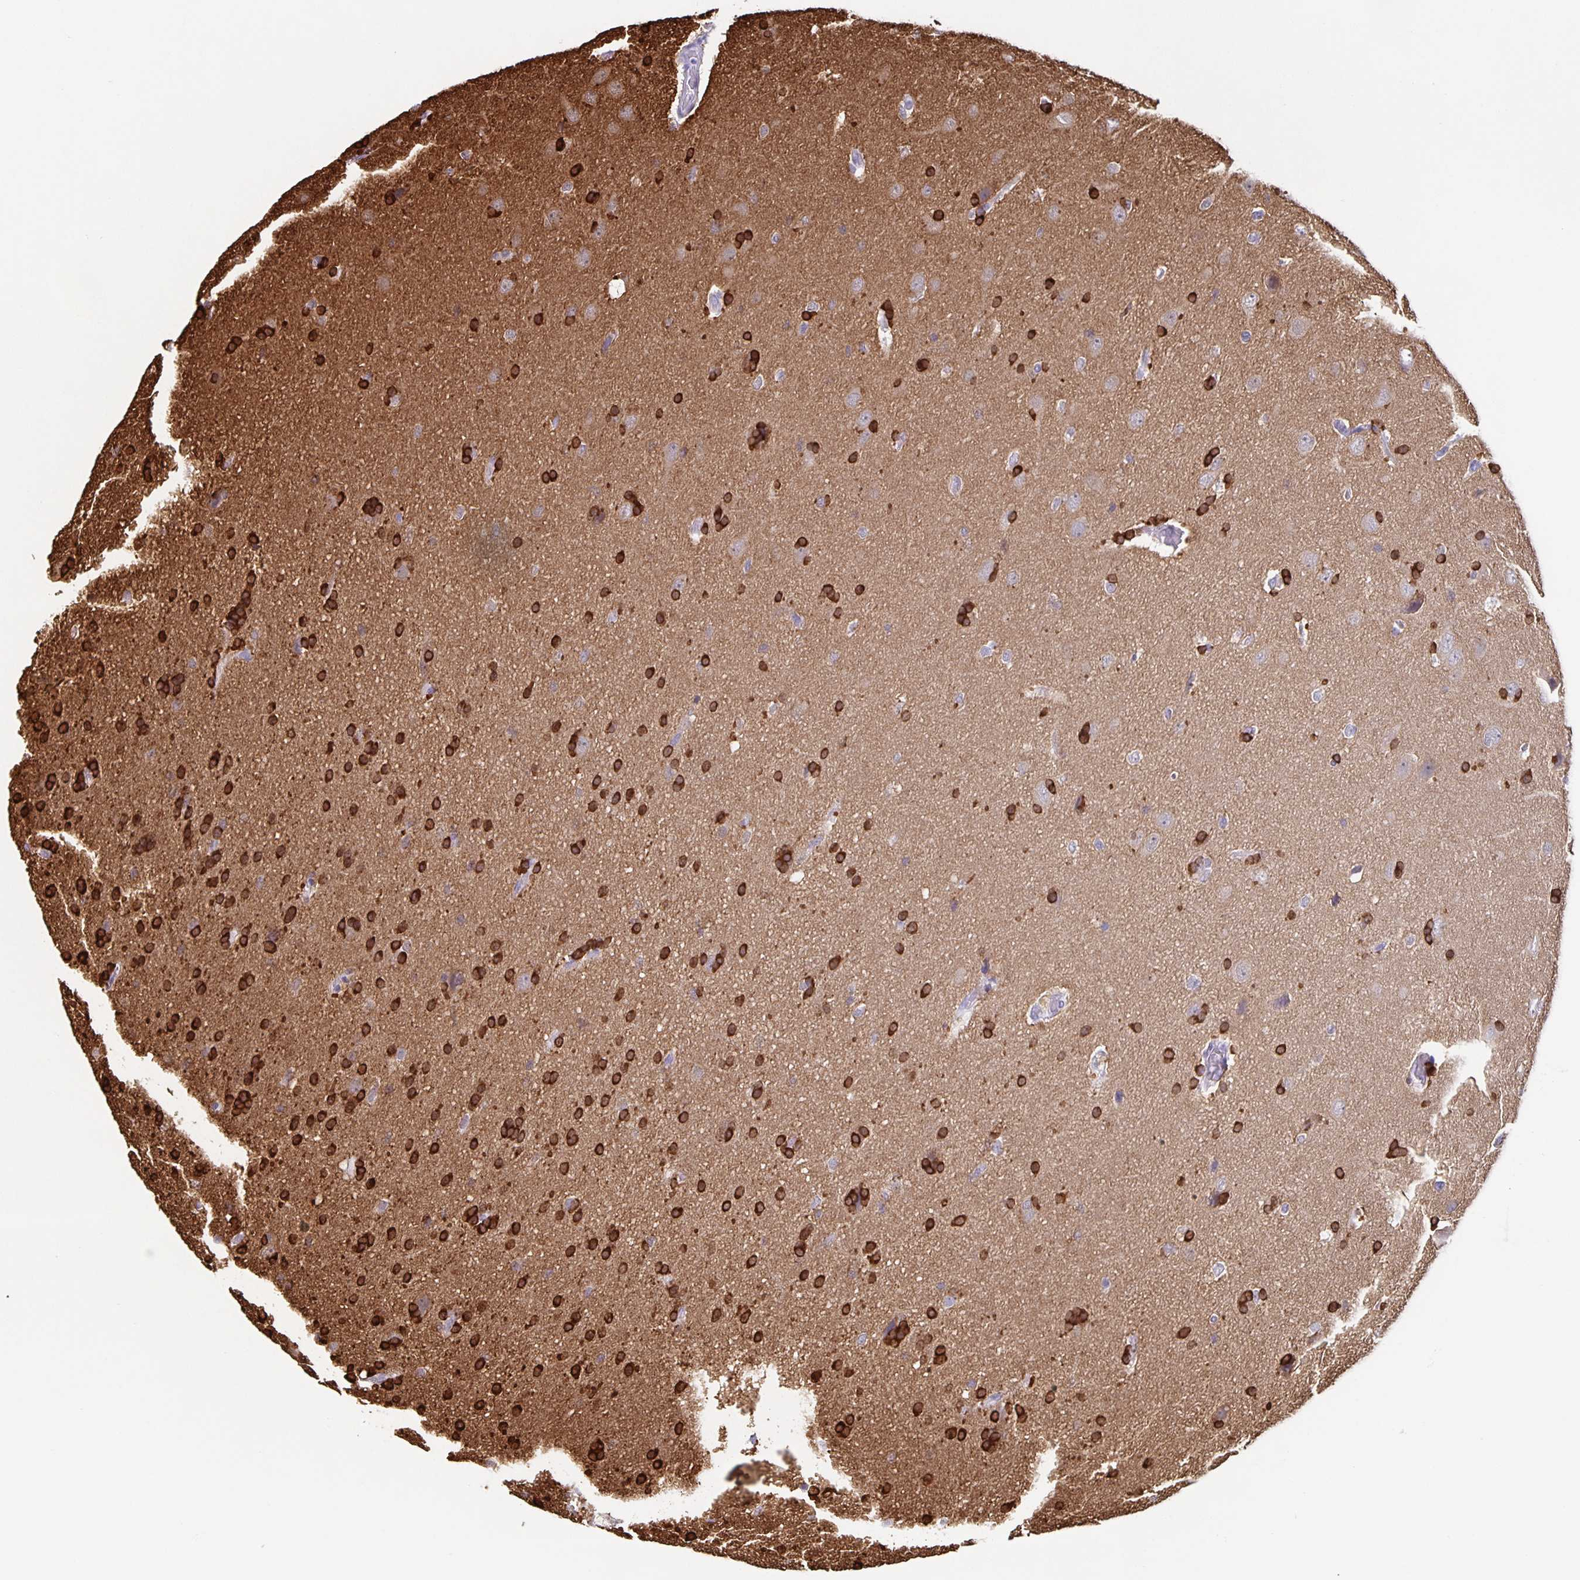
{"staining": {"intensity": "strong", "quantity": ">75%", "location": "cytoplasmic/membranous"}, "tissue": "glioma", "cell_type": "Tumor cells", "image_type": "cancer", "snomed": [{"axis": "morphology", "description": "Glioma, malignant, Low grade"}, {"axis": "topography", "description": "Brain"}], "caption": "Brown immunohistochemical staining in human malignant low-grade glioma exhibits strong cytoplasmic/membranous expression in about >75% of tumor cells.", "gene": "TPPP", "patient": {"sex": "female", "age": 54}}